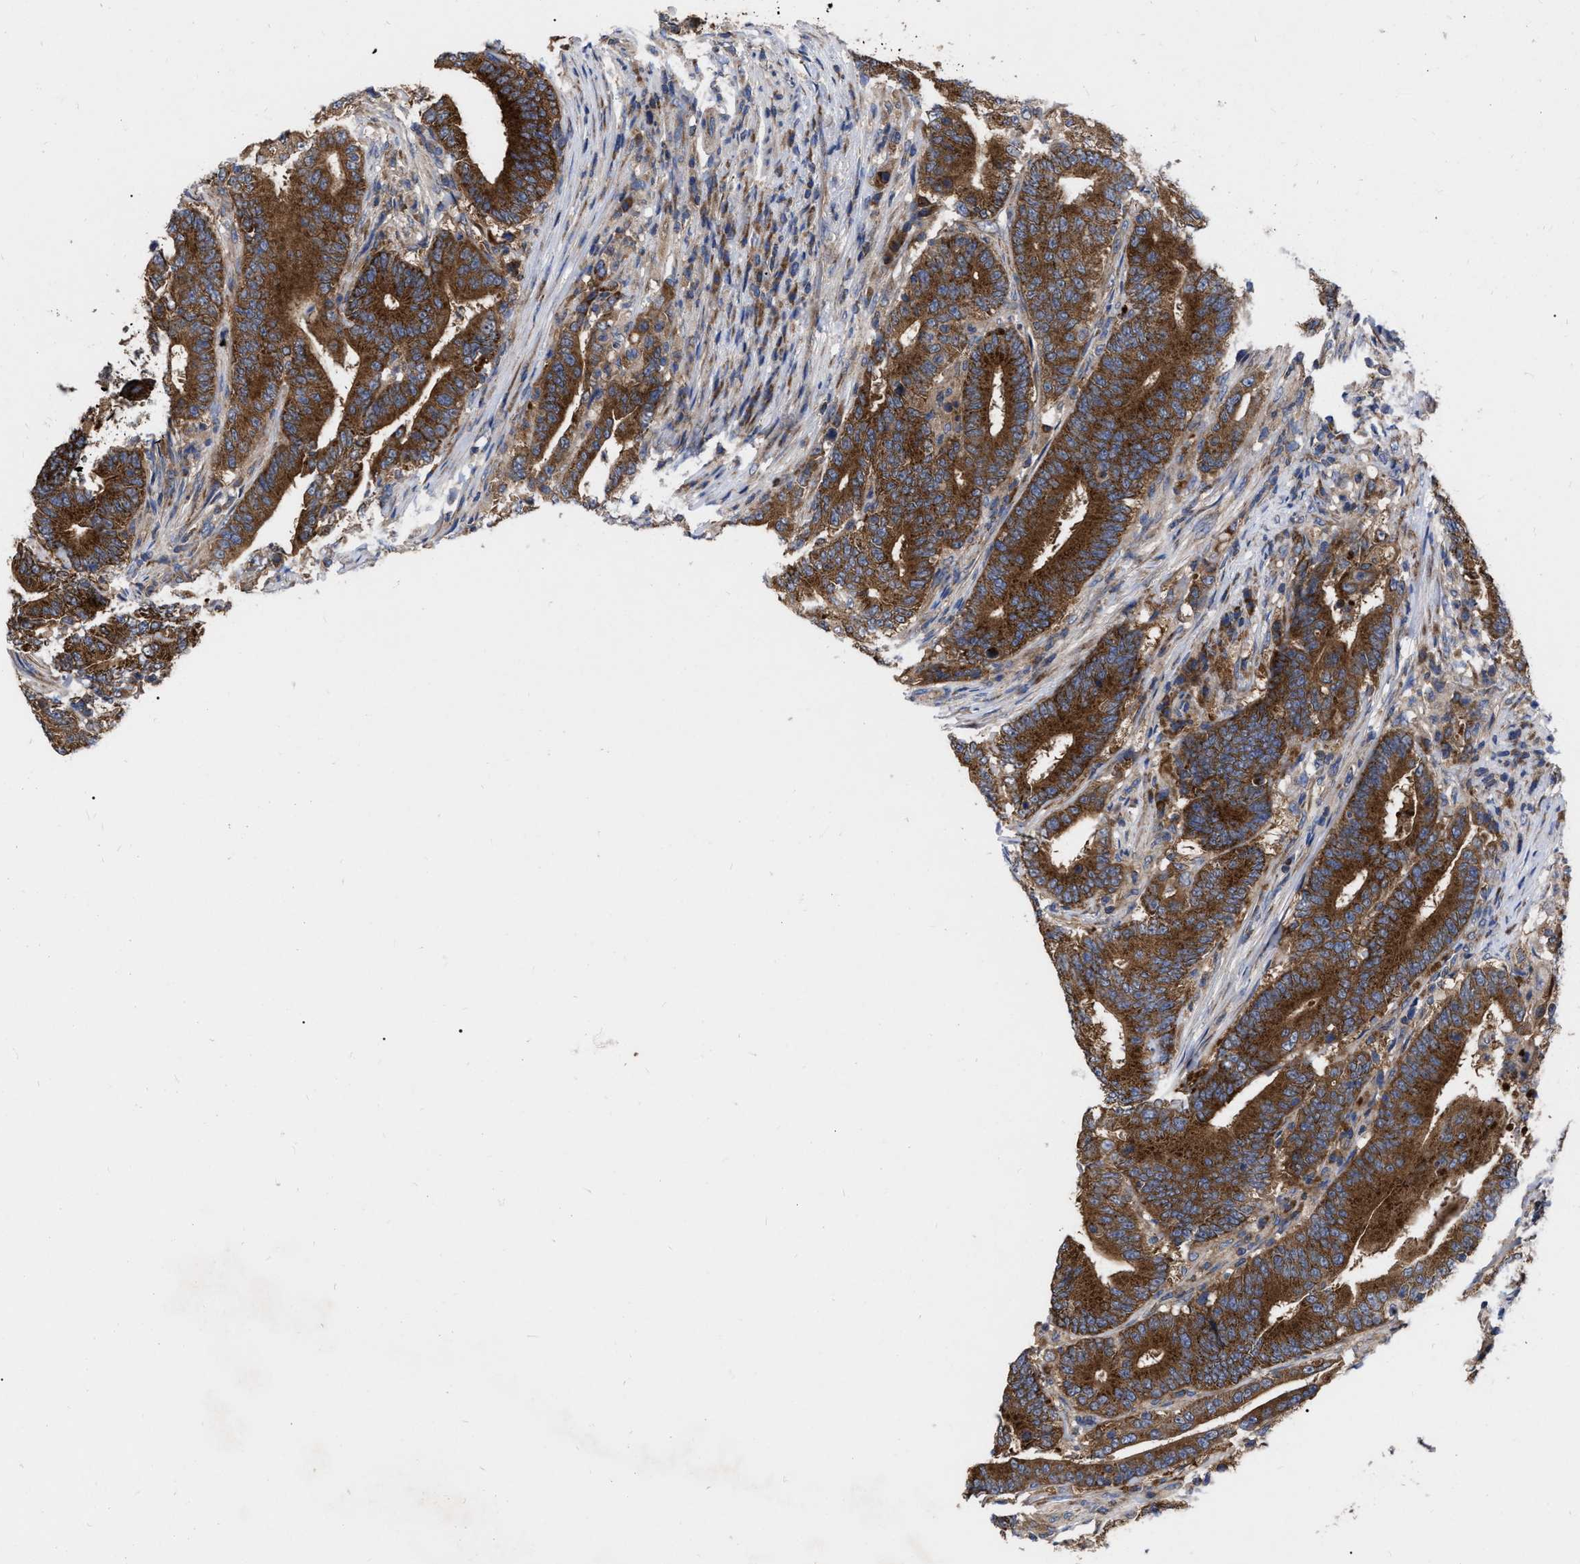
{"staining": {"intensity": "strong", "quantity": ">75%", "location": "cytoplasmic/membranous"}, "tissue": "colorectal cancer", "cell_type": "Tumor cells", "image_type": "cancer", "snomed": [{"axis": "morphology", "description": "Adenocarcinoma, NOS"}, {"axis": "topography", "description": "Colon"}], "caption": "IHC micrograph of neoplastic tissue: colorectal adenocarcinoma stained using immunohistochemistry (IHC) displays high levels of strong protein expression localized specifically in the cytoplasmic/membranous of tumor cells, appearing as a cytoplasmic/membranous brown color.", "gene": "CDKN2C", "patient": {"sex": "female", "age": 66}}